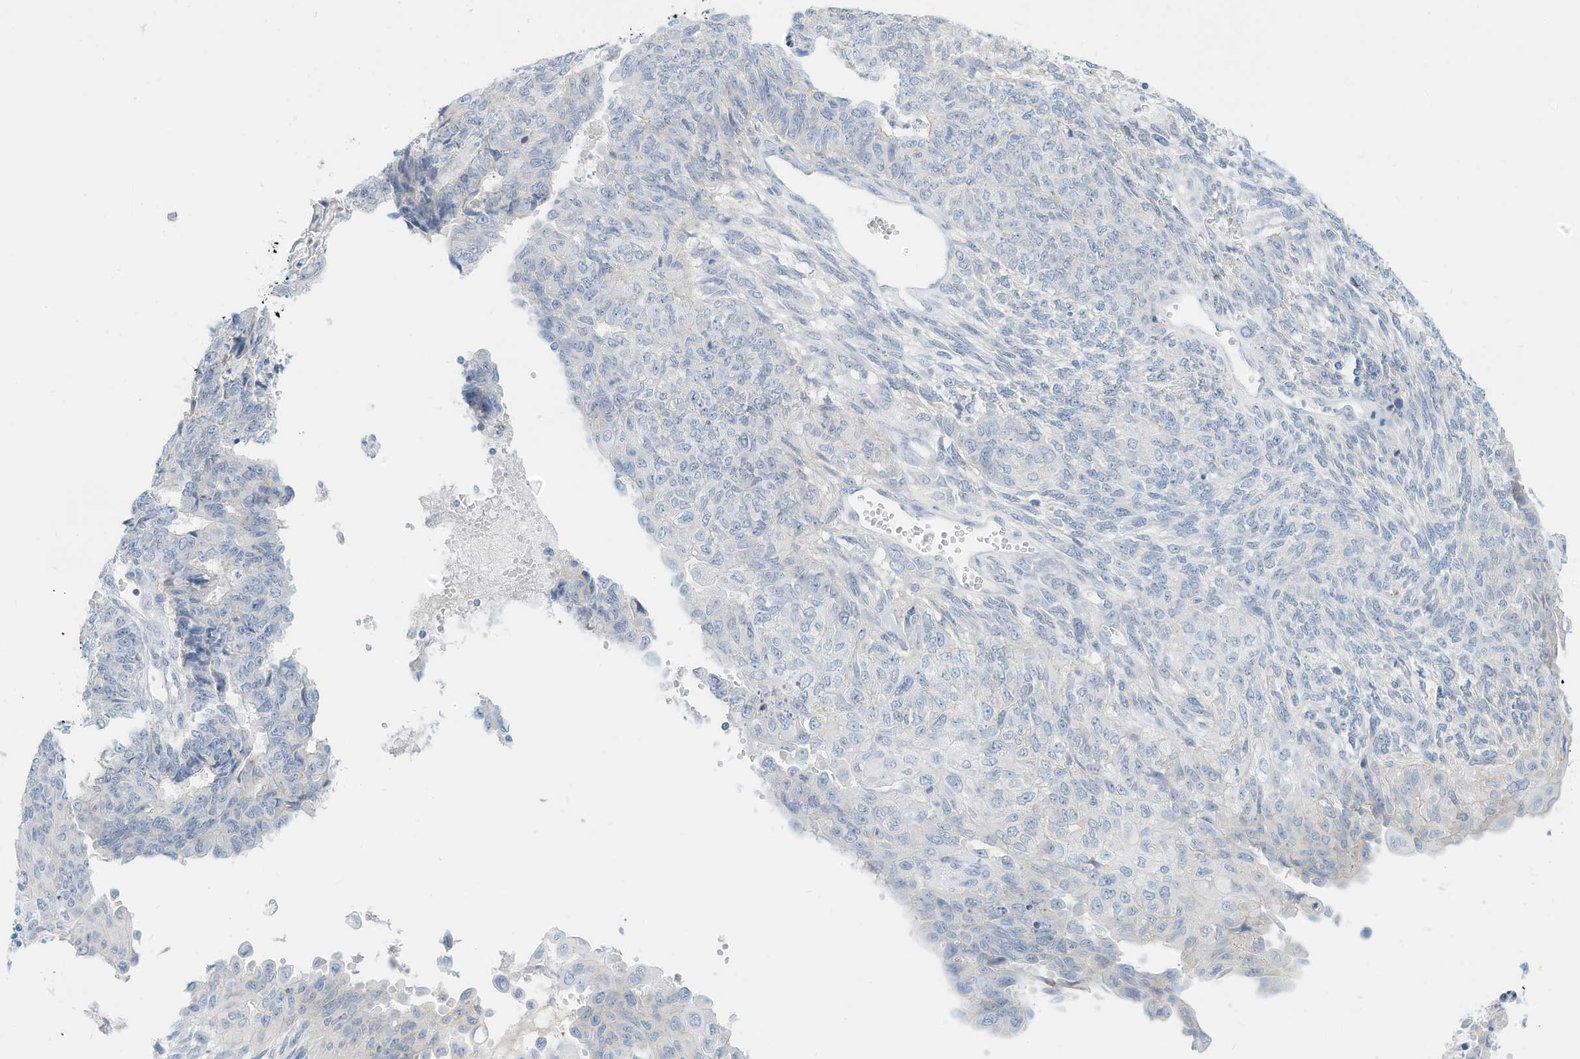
{"staining": {"intensity": "negative", "quantity": "none", "location": "none"}, "tissue": "endometrial cancer", "cell_type": "Tumor cells", "image_type": "cancer", "snomed": [{"axis": "morphology", "description": "Adenocarcinoma, NOS"}, {"axis": "topography", "description": "Endometrium"}], "caption": "Tumor cells show no significant protein staining in endometrial cancer.", "gene": "SPOCD1", "patient": {"sex": "female", "age": 32}}